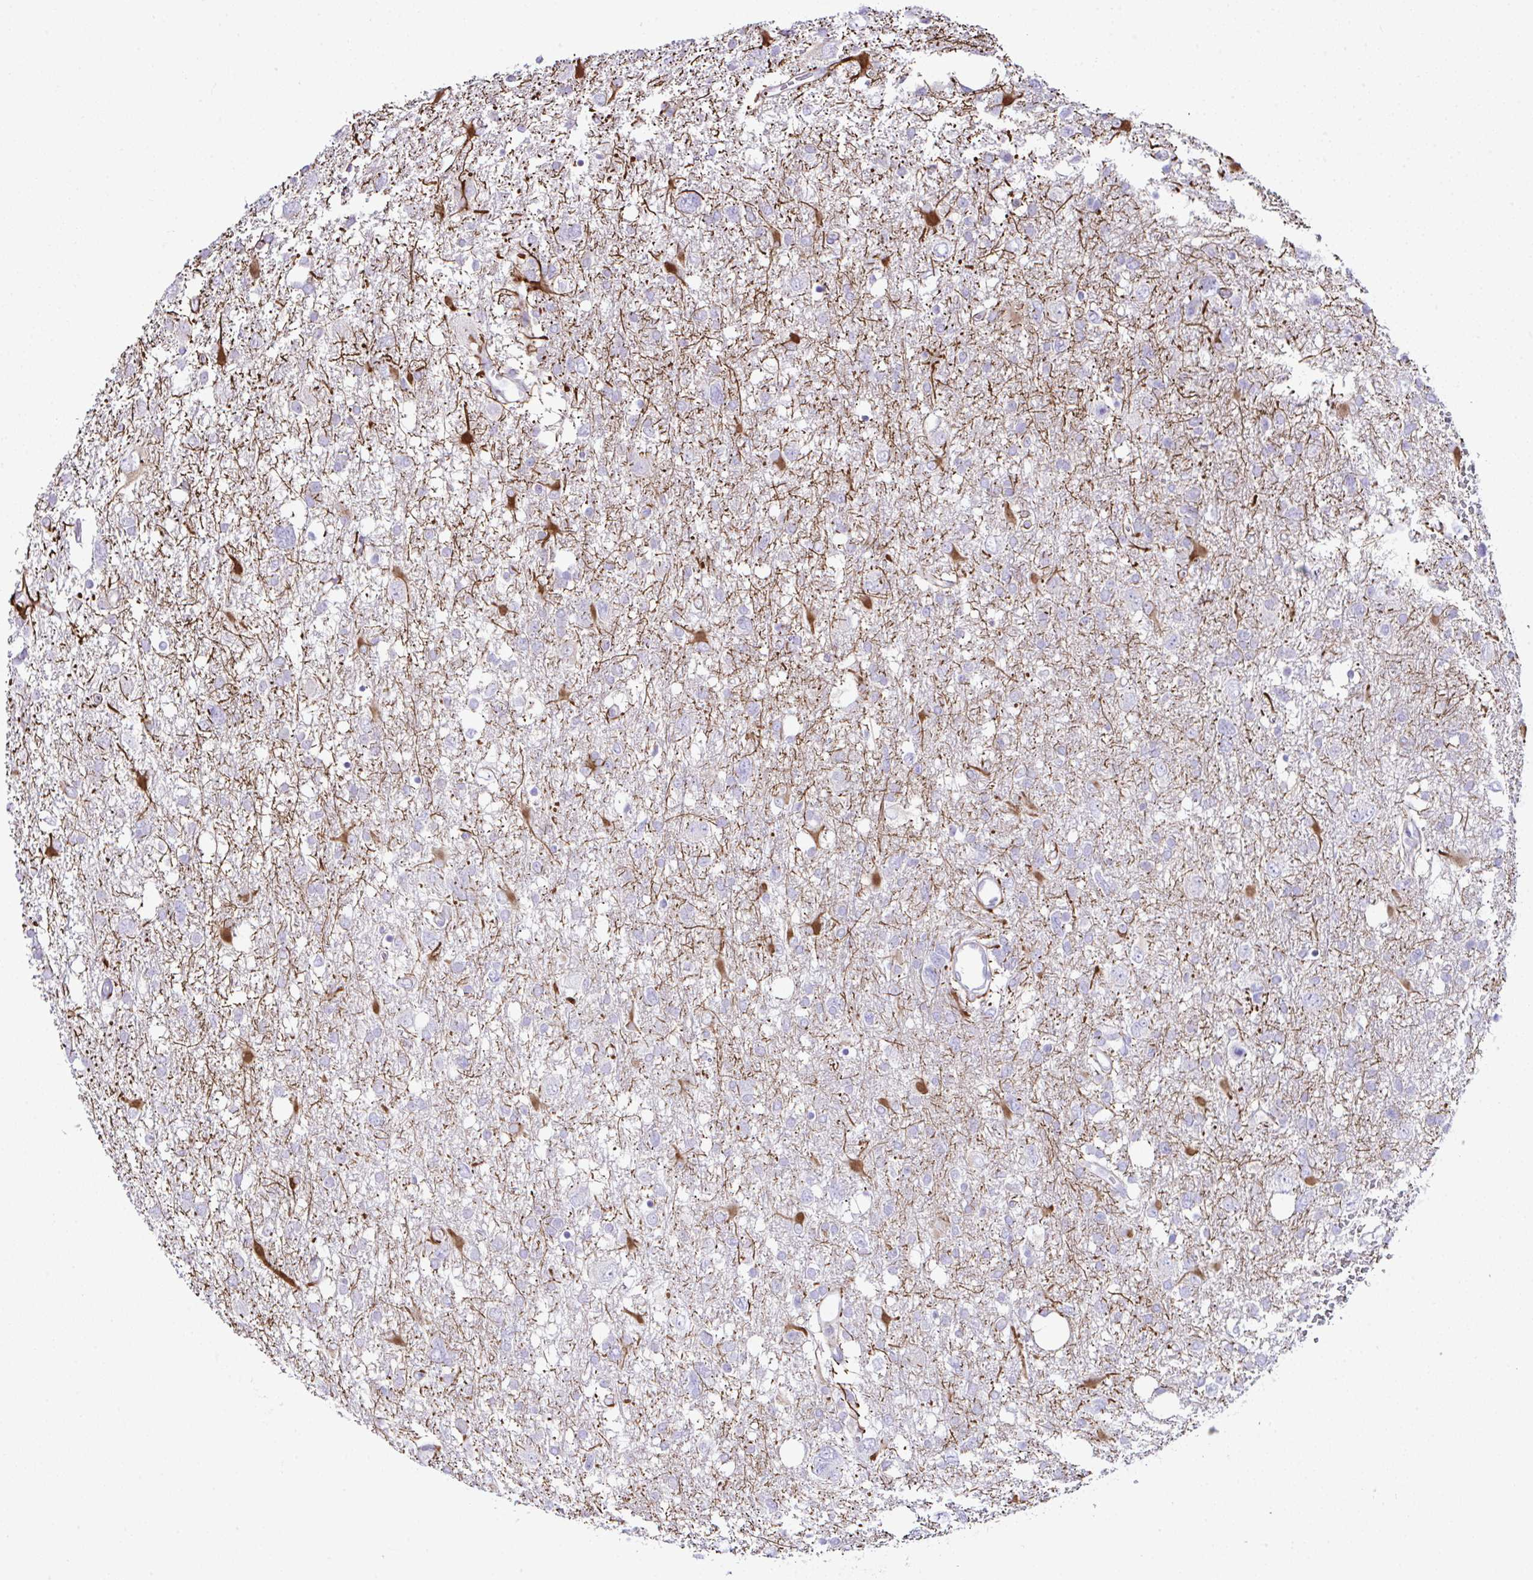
{"staining": {"intensity": "negative", "quantity": "none", "location": "none"}, "tissue": "glioma", "cell_type": "Tumor cells", "image_type": "cancer", "snomed": [{"axis": "morphology", "description": "Glioma, malignant, High grade"}, {"axis": "topography", "description": "Brain"}], "caption": "Tumor cells show no significant protein positivity in glioma.", "gene": "OR4P4", "patient": {"sex": "male", "age": 61}}